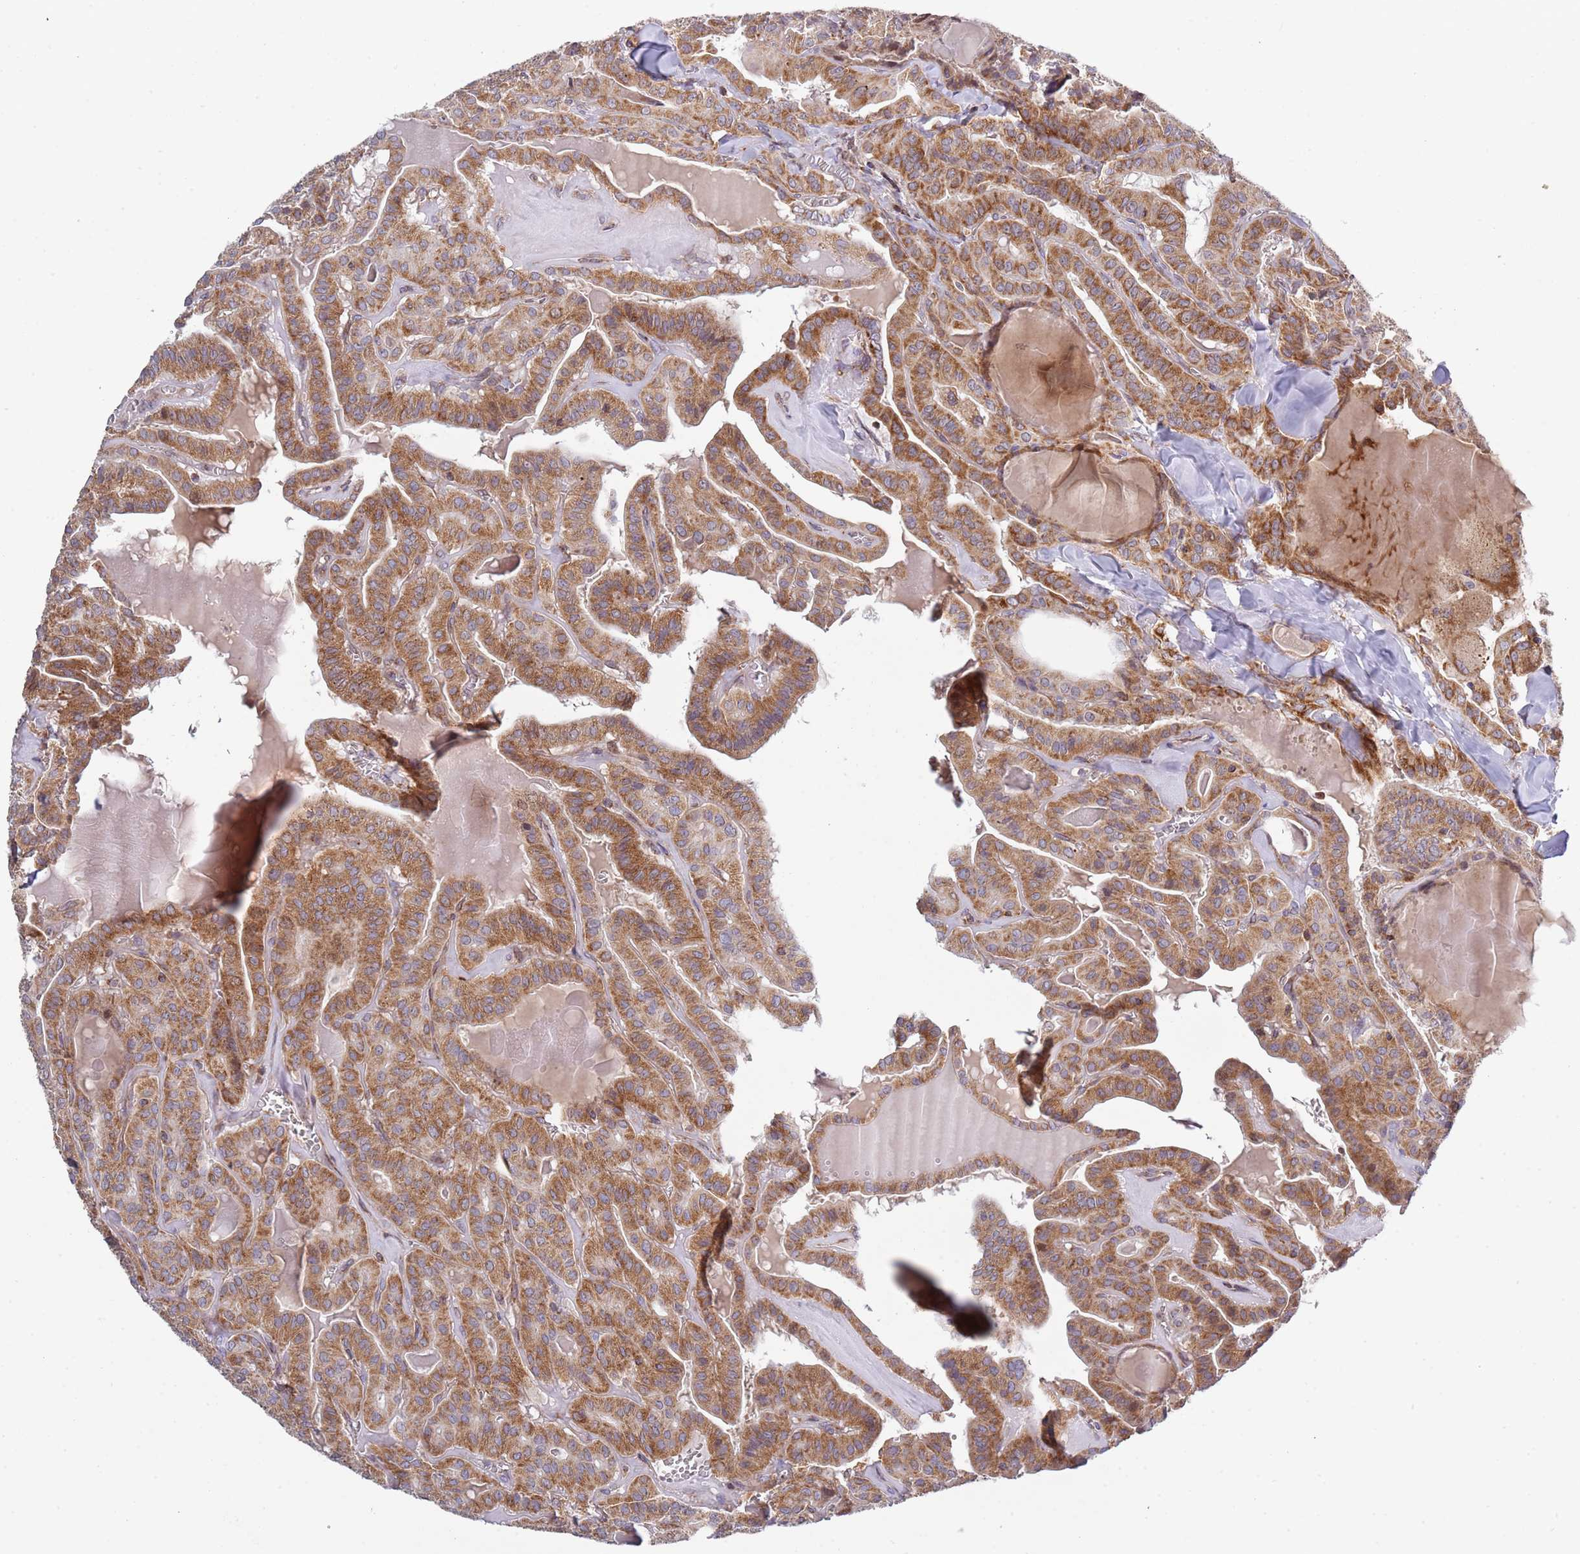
{"staining": {"intensity": "moderate", "quantity": ">75%", "location": "cytoplasmic/membranous"}, "tissue": "thyroid cancer", "cell_type": "Tumor cells", "image_type": "cancer", "snomed": [{"axis": "morphology", "description": "Papillary adenocarcinoma, NOS"}, {"axis": "topography", "description": "Thyroid gland"}], "caption": "Thyroid cancer was stained to show a protein in brown. There is medium levels of moderate cytoplasmic/membranous staining in about >75% of tumor cells. (DAB (3,3'-diaminobenzidine) = brown stain, brightfield microscopy at high magnification).", "gene": "IRS4", "patient": {"sex": "male", "age": 52}}